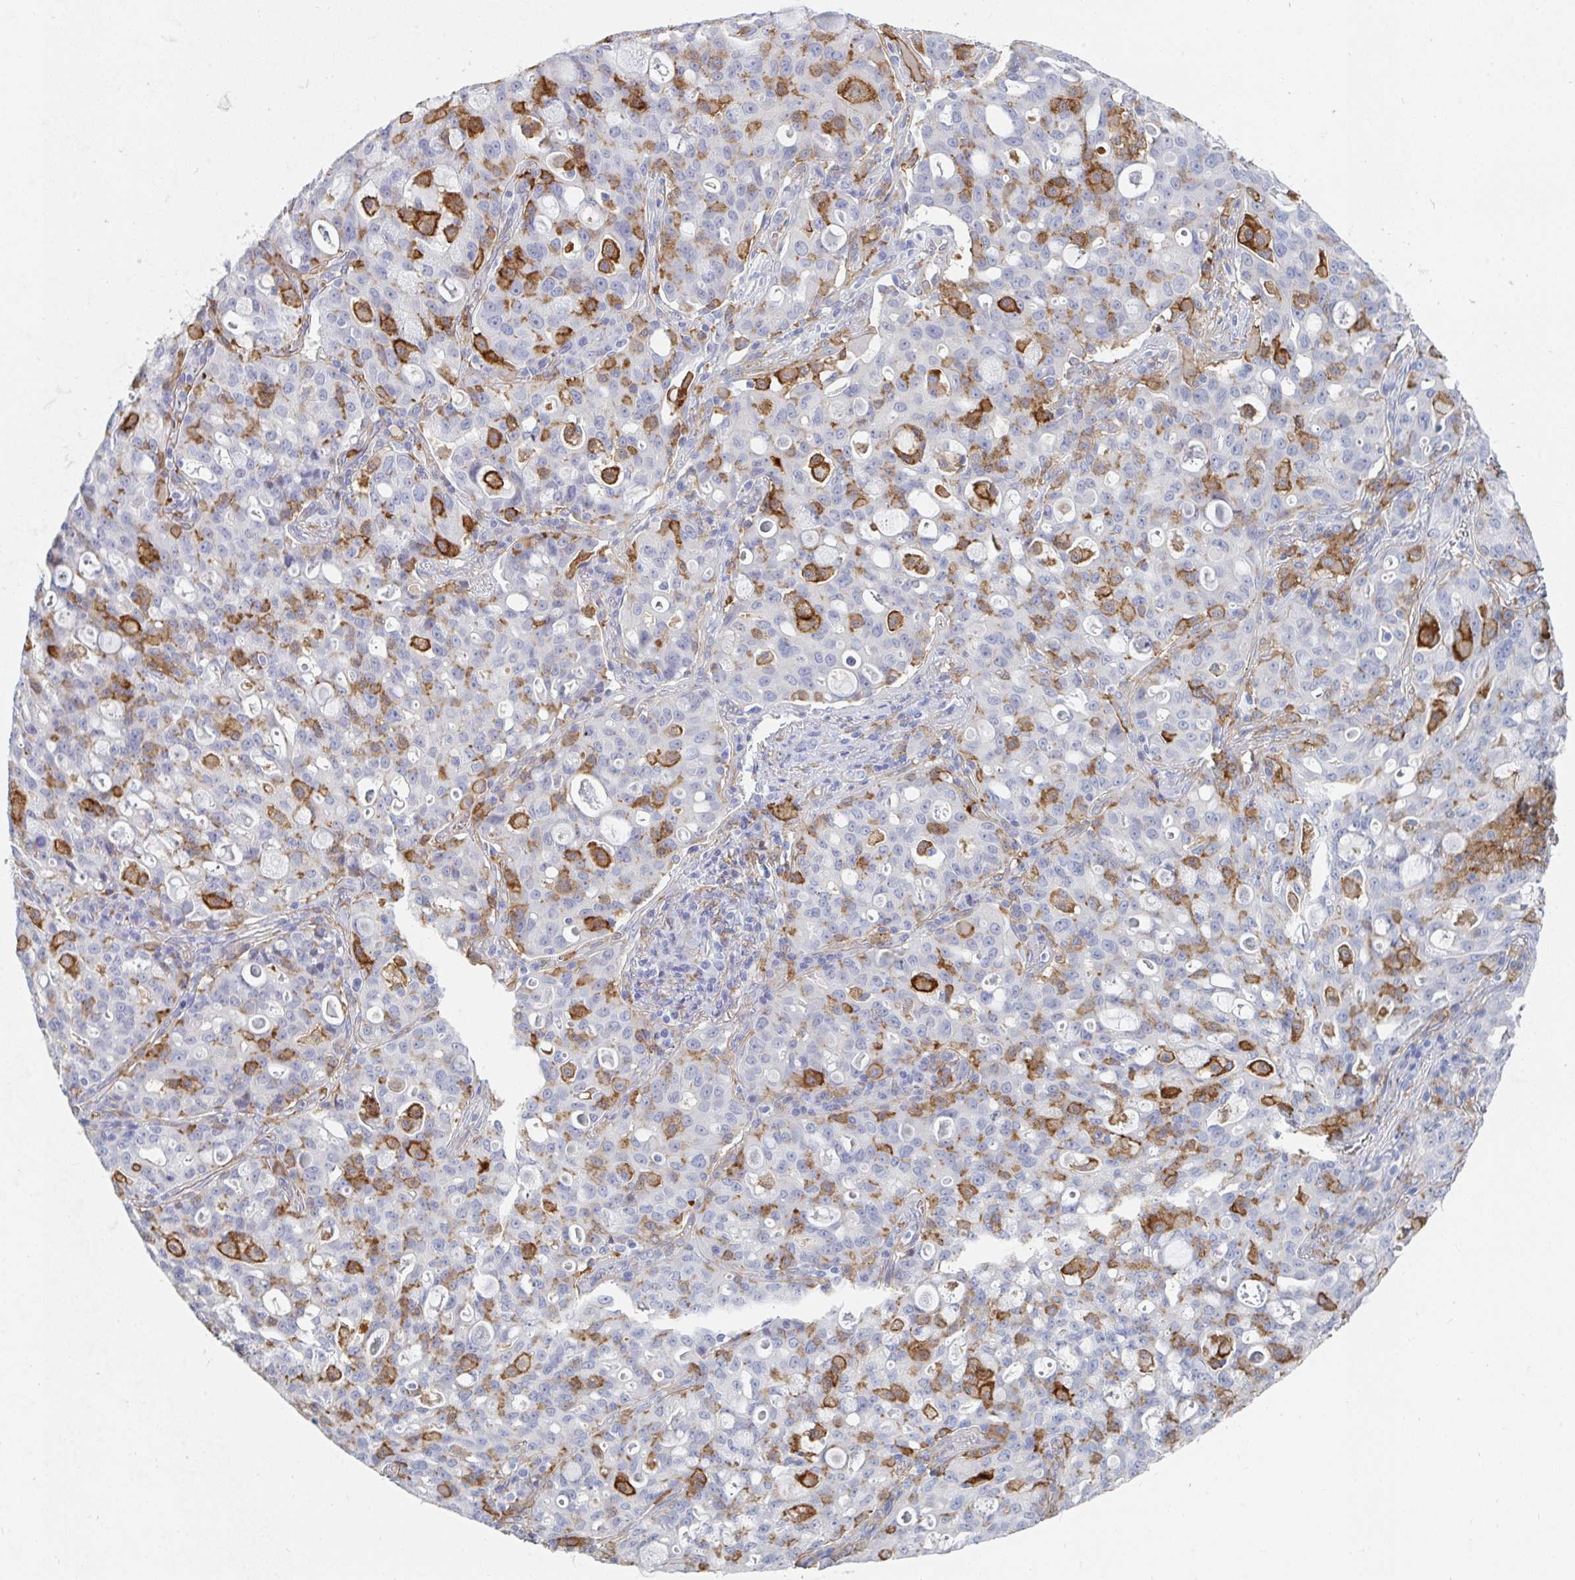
{"staining": {"intensity": "strong", "quantity": "<25%", "location": "cytoplasmic/membranous"}, "tissue": "lung cancer", "cell_type": "Tumor cells", "image_type": "cancer", "snomed": [{"axis": "morphology", "description": "Adenocarcinoma, NOS"}, {"axis": "topography", "description": "Lung"}], "caption": "Brown immunohistochemical staining in human lung adenocarcinoma reveals strong cytoplasmic/membranous positivity in approximately <25% of tumor cells.", "gene": "DAB2", "patient": {"sex": "female", "age": 44}}